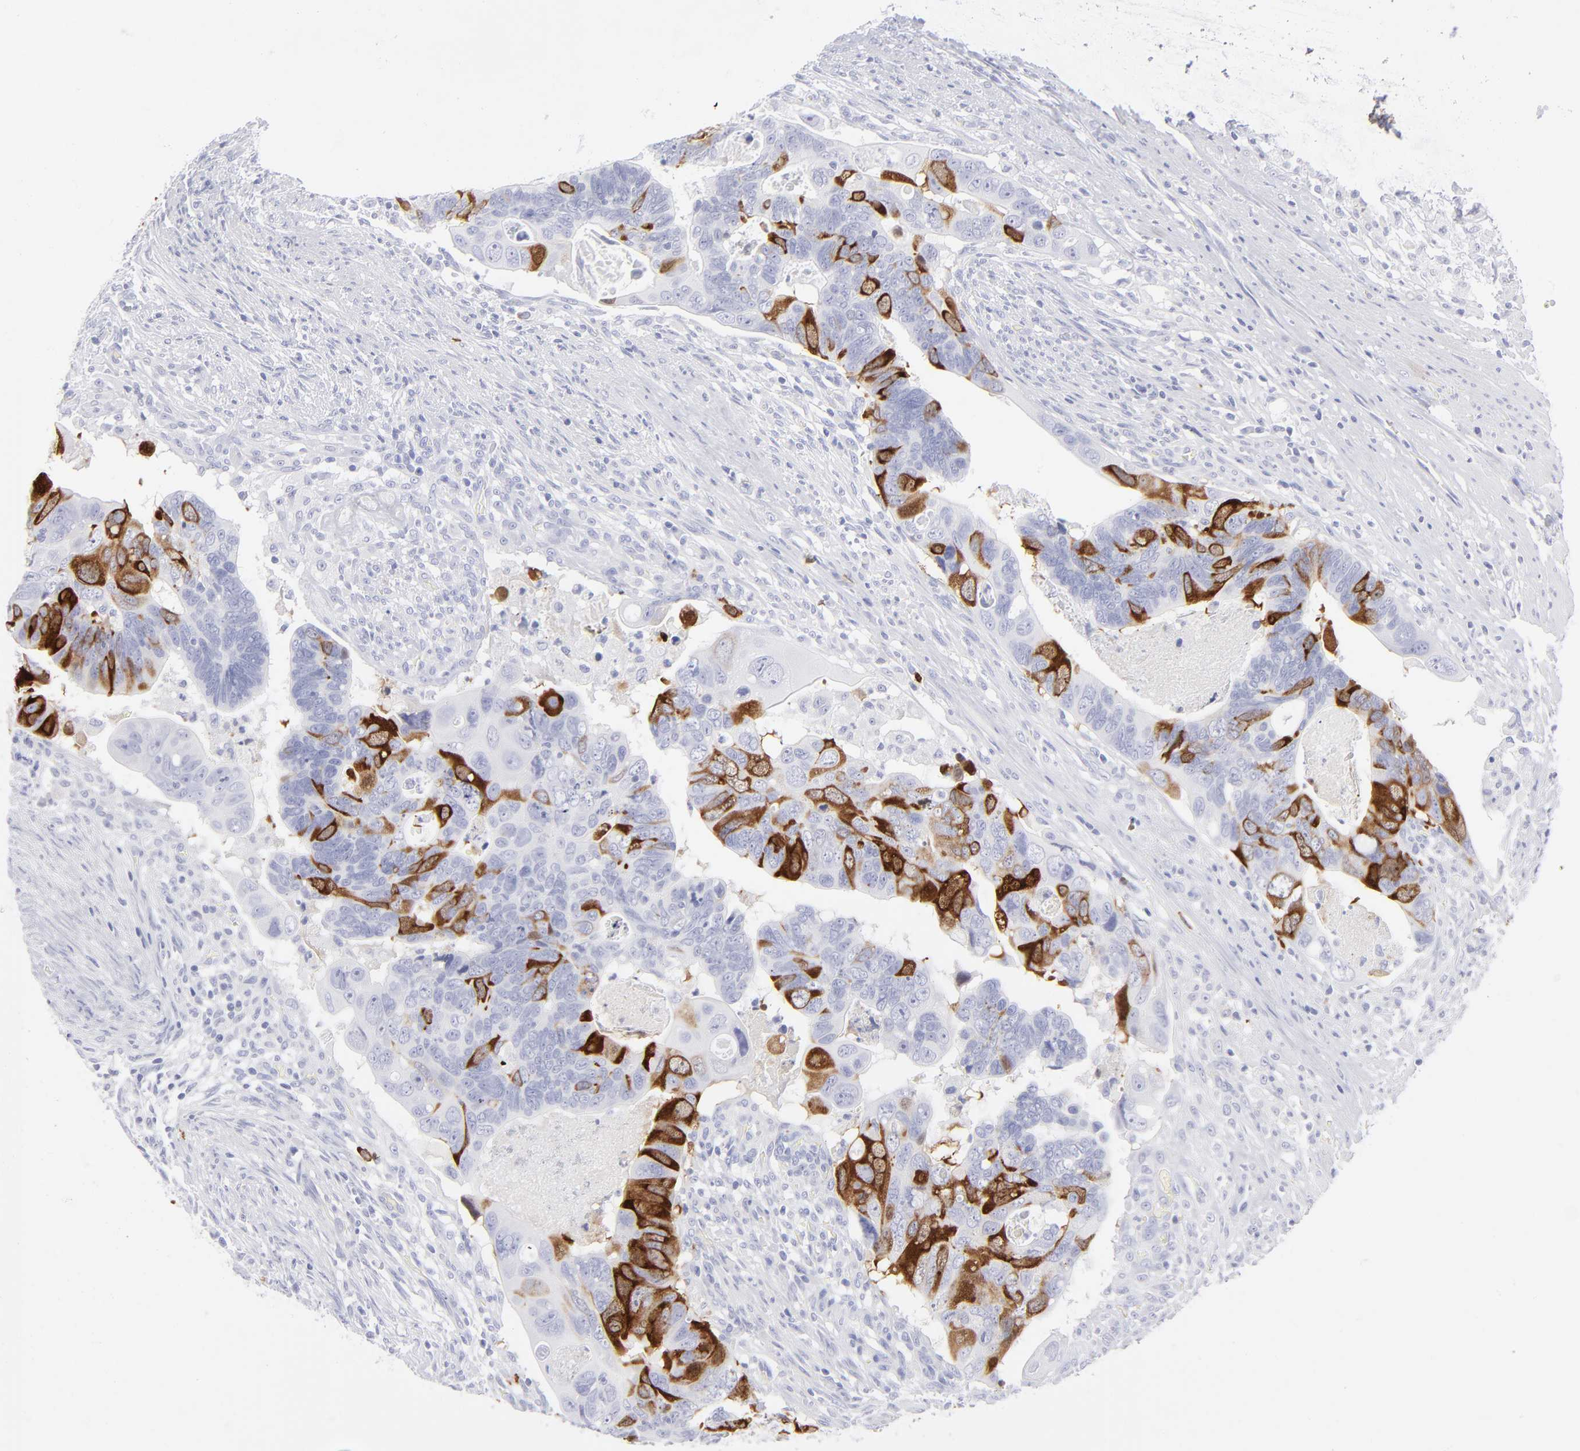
{"staining": {"intensity": "strong", "quantity": "<25%", "location": "cytoplasmic/membranous"}, "tissue": "colorectal cancer", "cell_type": "Tumor cells", "image_type": "cancer", "snomed": [{"axis": "morphology", "description": "Adenocarcinoma, NOS"}, {"axis": "topography", "description": "Rectum"}], "caption": "This is a histology image of immunohistochemistry (IHC) staining of colorectal cancer (adenocarcinoma), which shows strong expression in the cytoplasmic/membranous of tumor cells.", "gene": "CCNB1", "patient": {"sex": "male", "age": 53}}